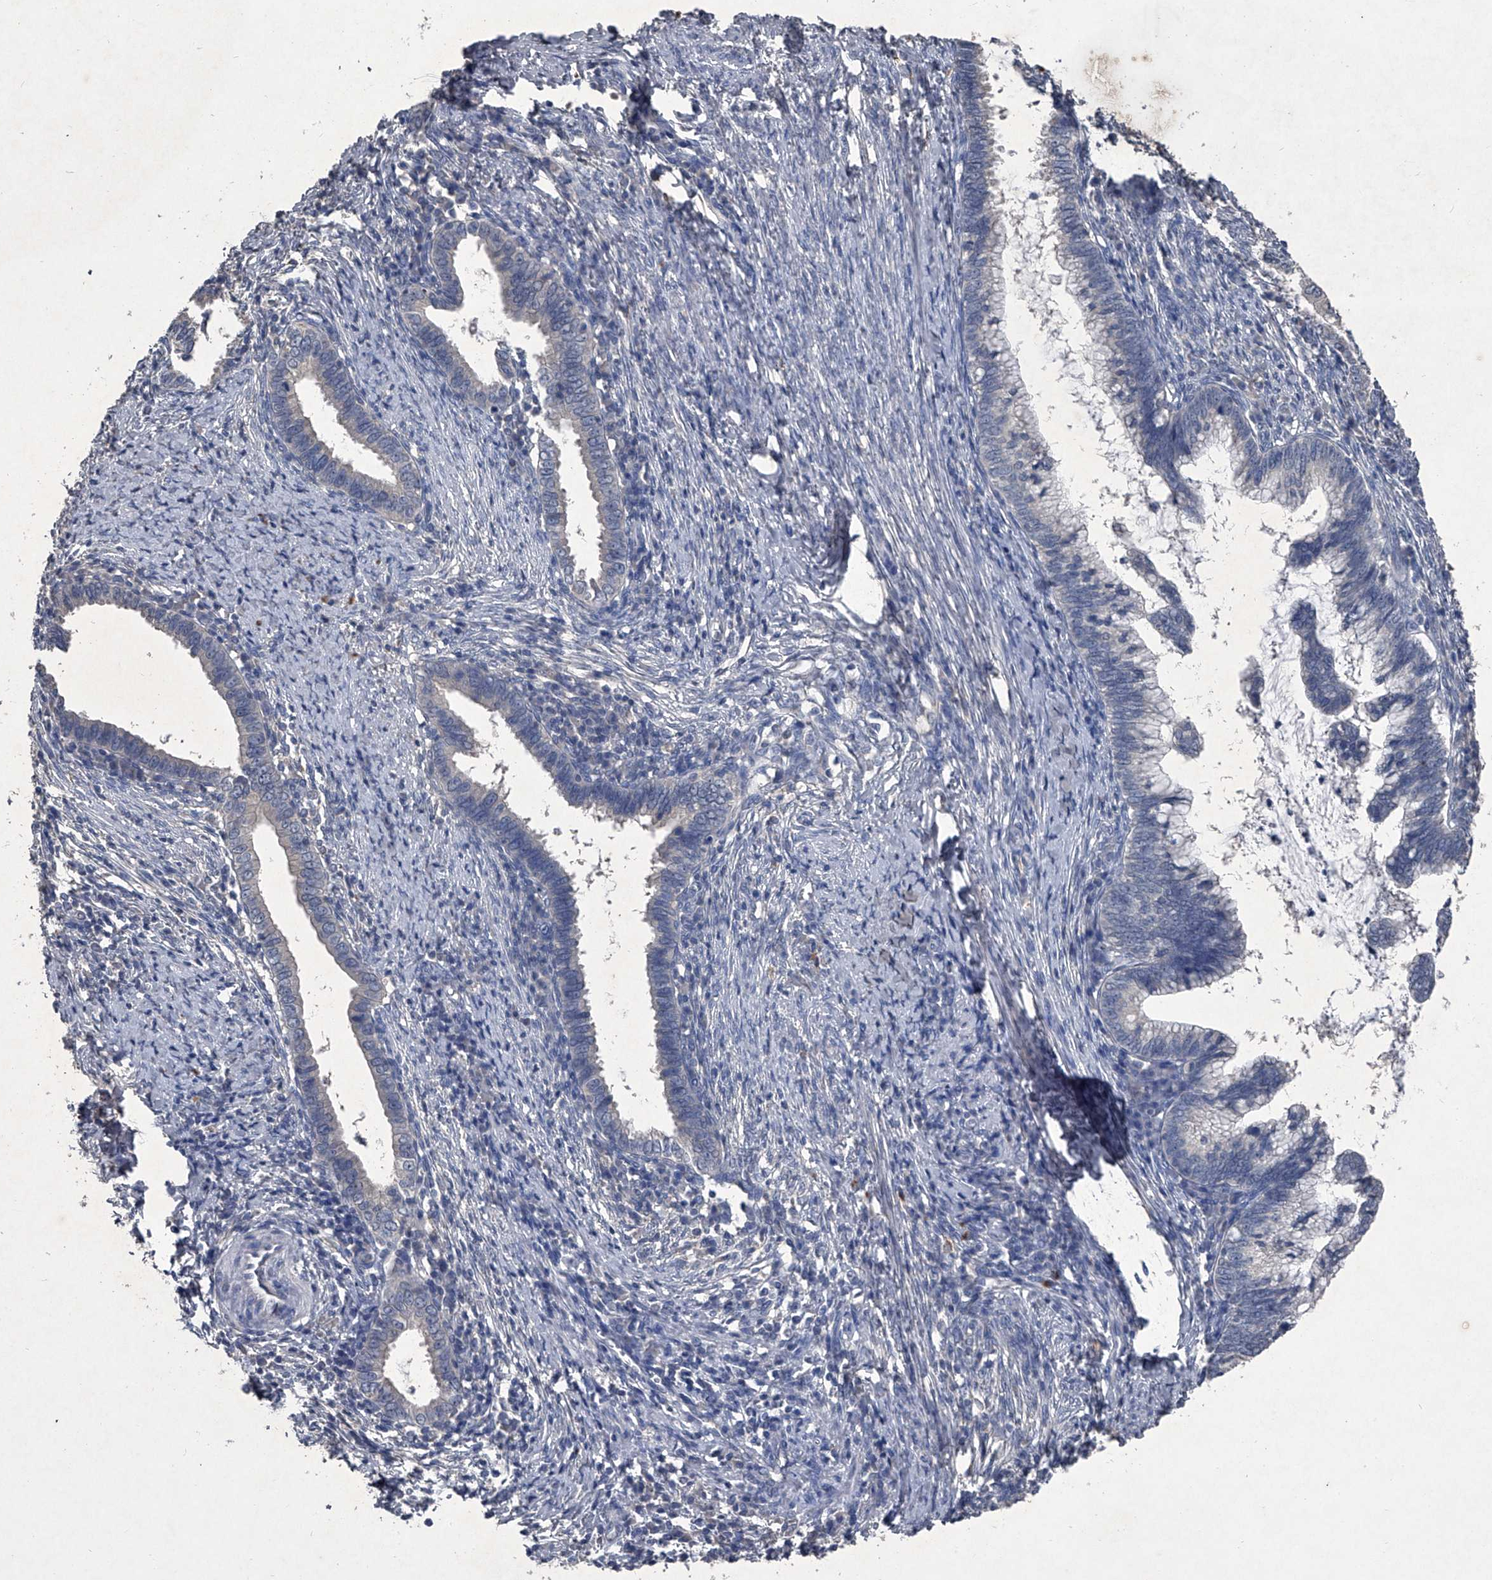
{"staining": {"intensity": "negative", "quantity": "none", "location": "none"}, "tissue": "cervical cancer", "cell_type": "Tumor cells", "image_type": "cancer", "snomed": [{"axis": "morphology", "description": "Adenocarcinoma, NOS"}, {"axis": "topography", "description": "Cervix"}], "caption": "Cervical adenocarcinoma was stained to show a protein in brown. There is no significant positivity in tumor cells.", "gene": "MAPKAP1", "patient": {"sex": "female", "age": 36}}